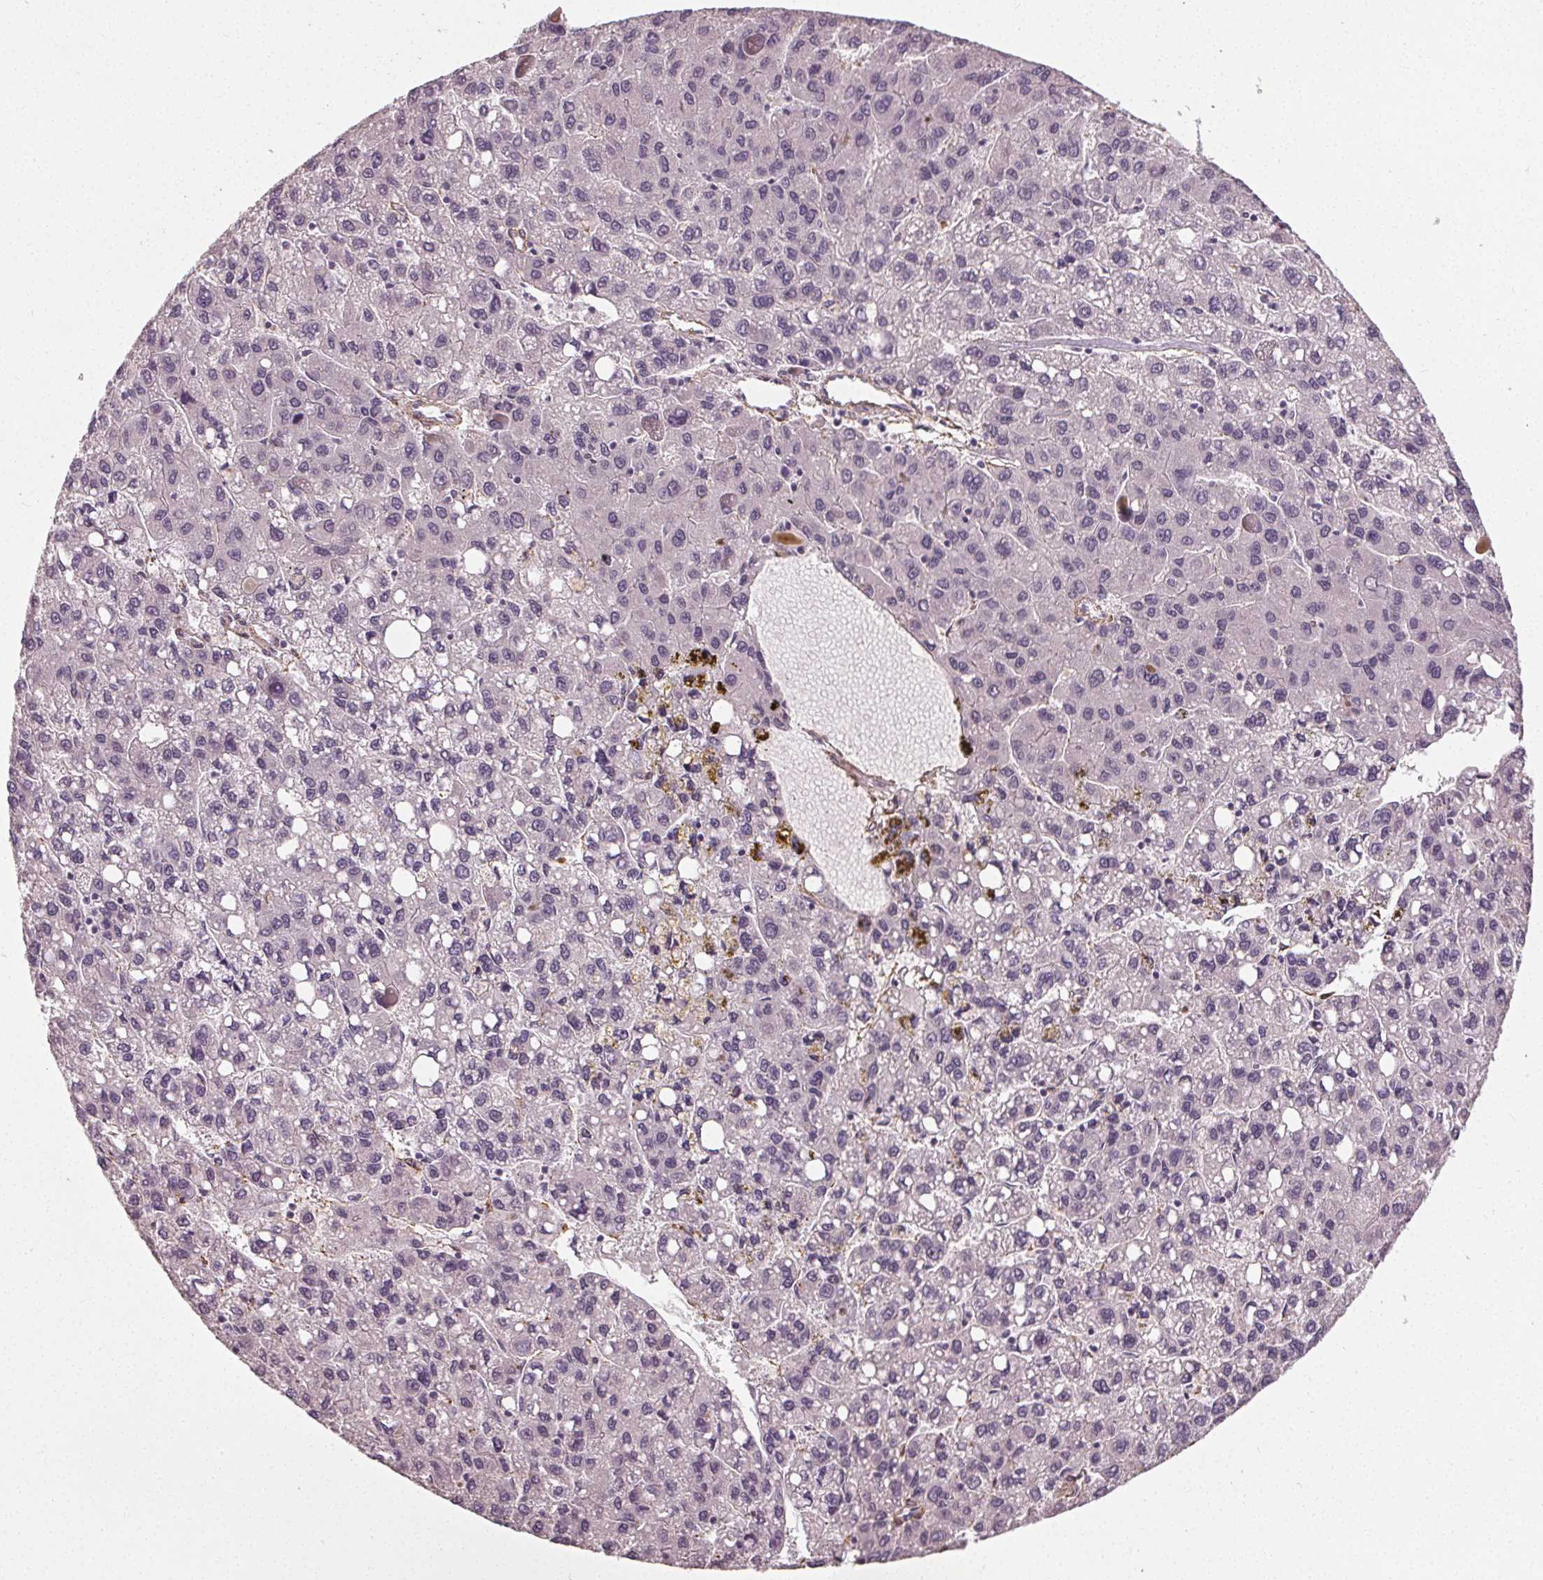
{"staining": {"intensity": "negative", "quantity": "none", "location": "none"}, "tissue": "liver cancer", "cell_type": "Tumor cells", "image_type": "cancer", "snomed": [{"axis": "morphology", "description": "Carcinoma, Hepatocellular, NOS"}, {"axis": "topography", "description": "Liver"}], "caption": "The micrograph displays no significant staining in tumor cells of hepatocellular carcinoma (liver).", "gene": "PKP1", "patient": {"sex": "female", "age": 82}}